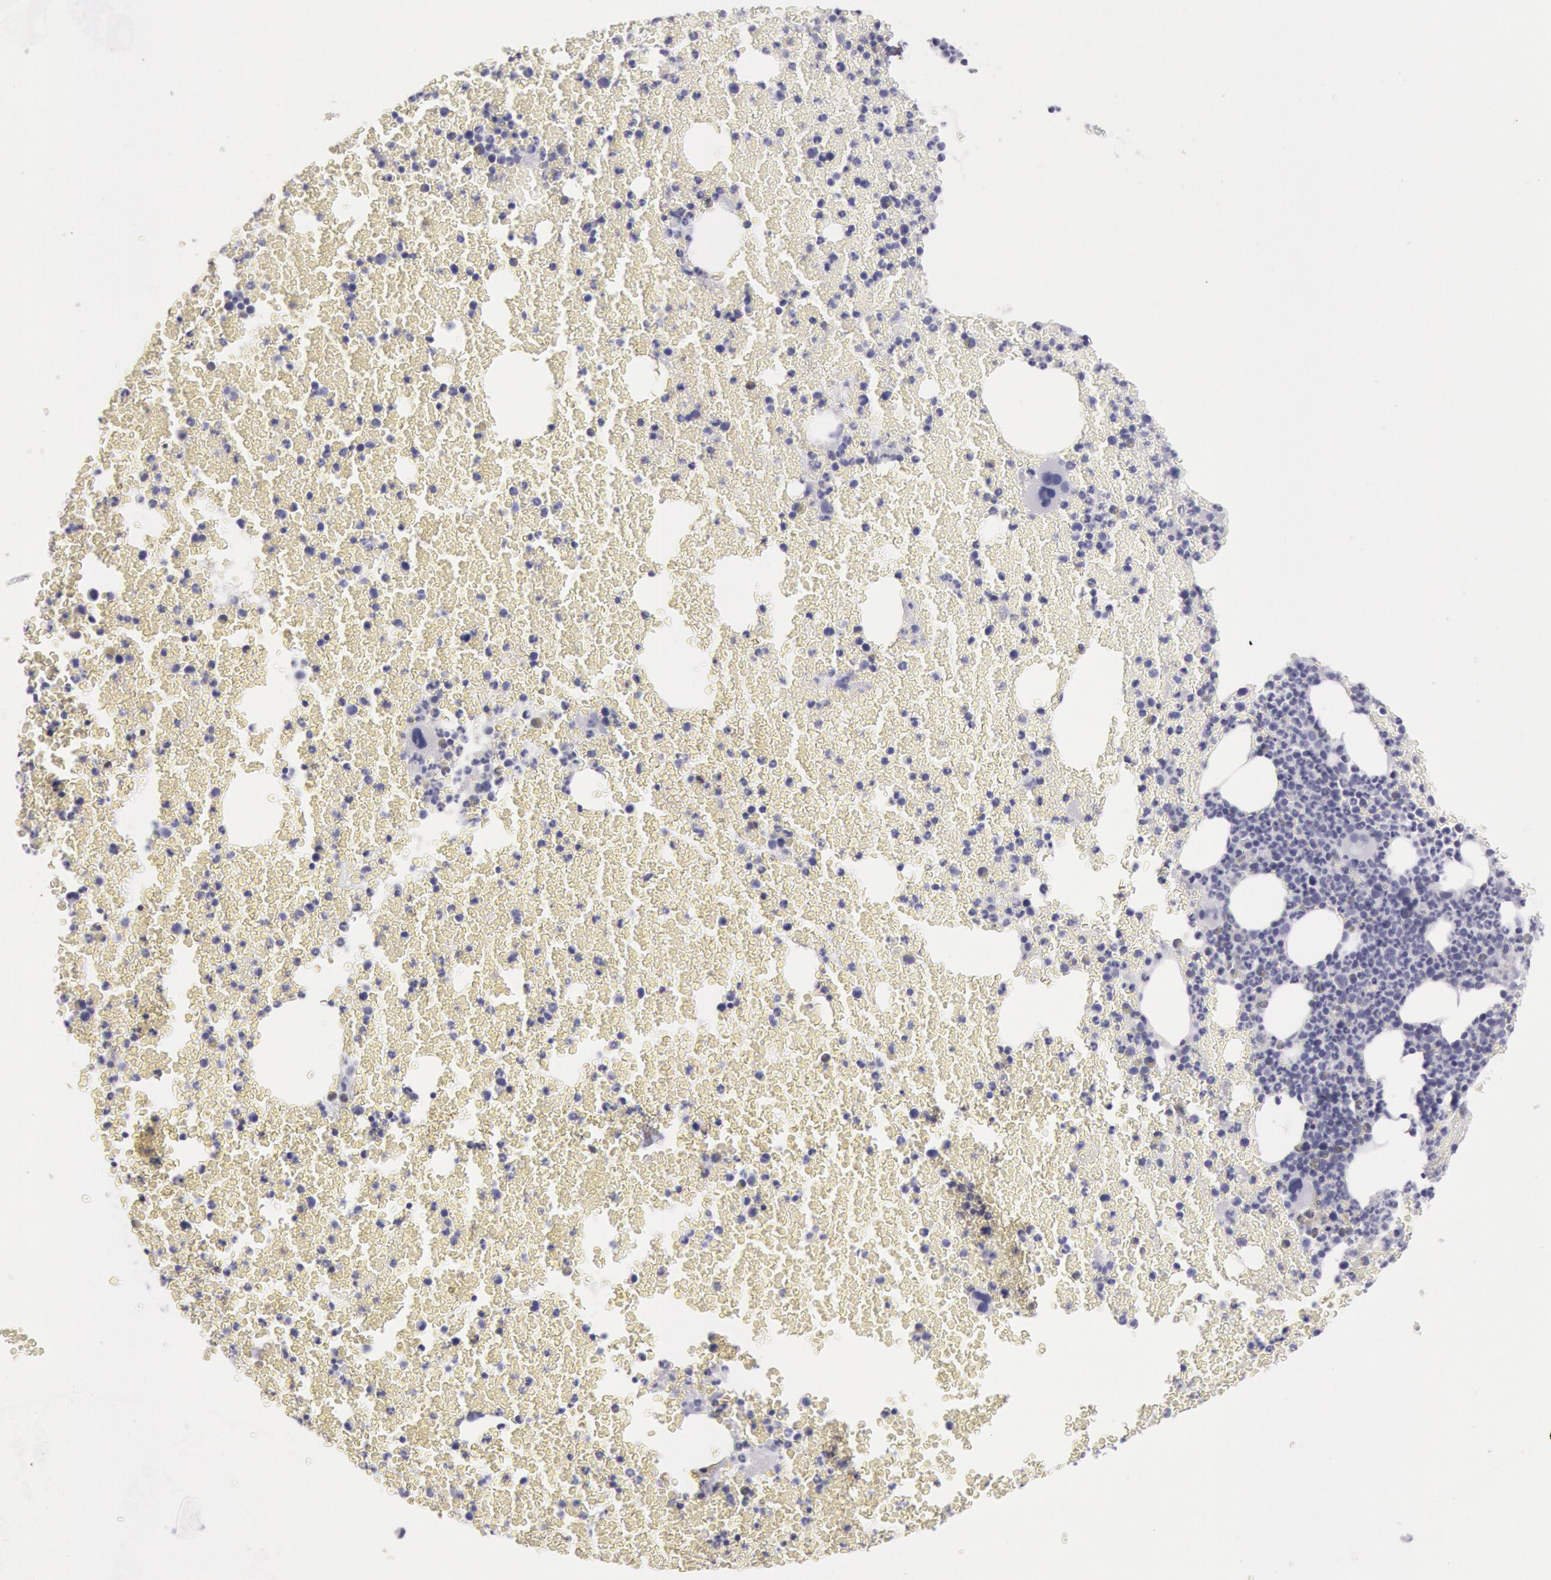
{"staining": {"intensity": "negative", "quantity": "none", "location": "none"}, "tissue": "bone marrow", "cell_type": "Hematopoietic cells", "image_type": "normal", "snomed": [{"axis": "morphology", "description": "Normal tissue, NOS"}, {"axis": "topography", "description": "Bone marrow"}], "caption": "An IHC image of normal bone marrow is shown. There is no staining in hematopoietic cells of bone marrow.", "gene": "CDH13", "patient": {"sex": "female", "age": 53}}